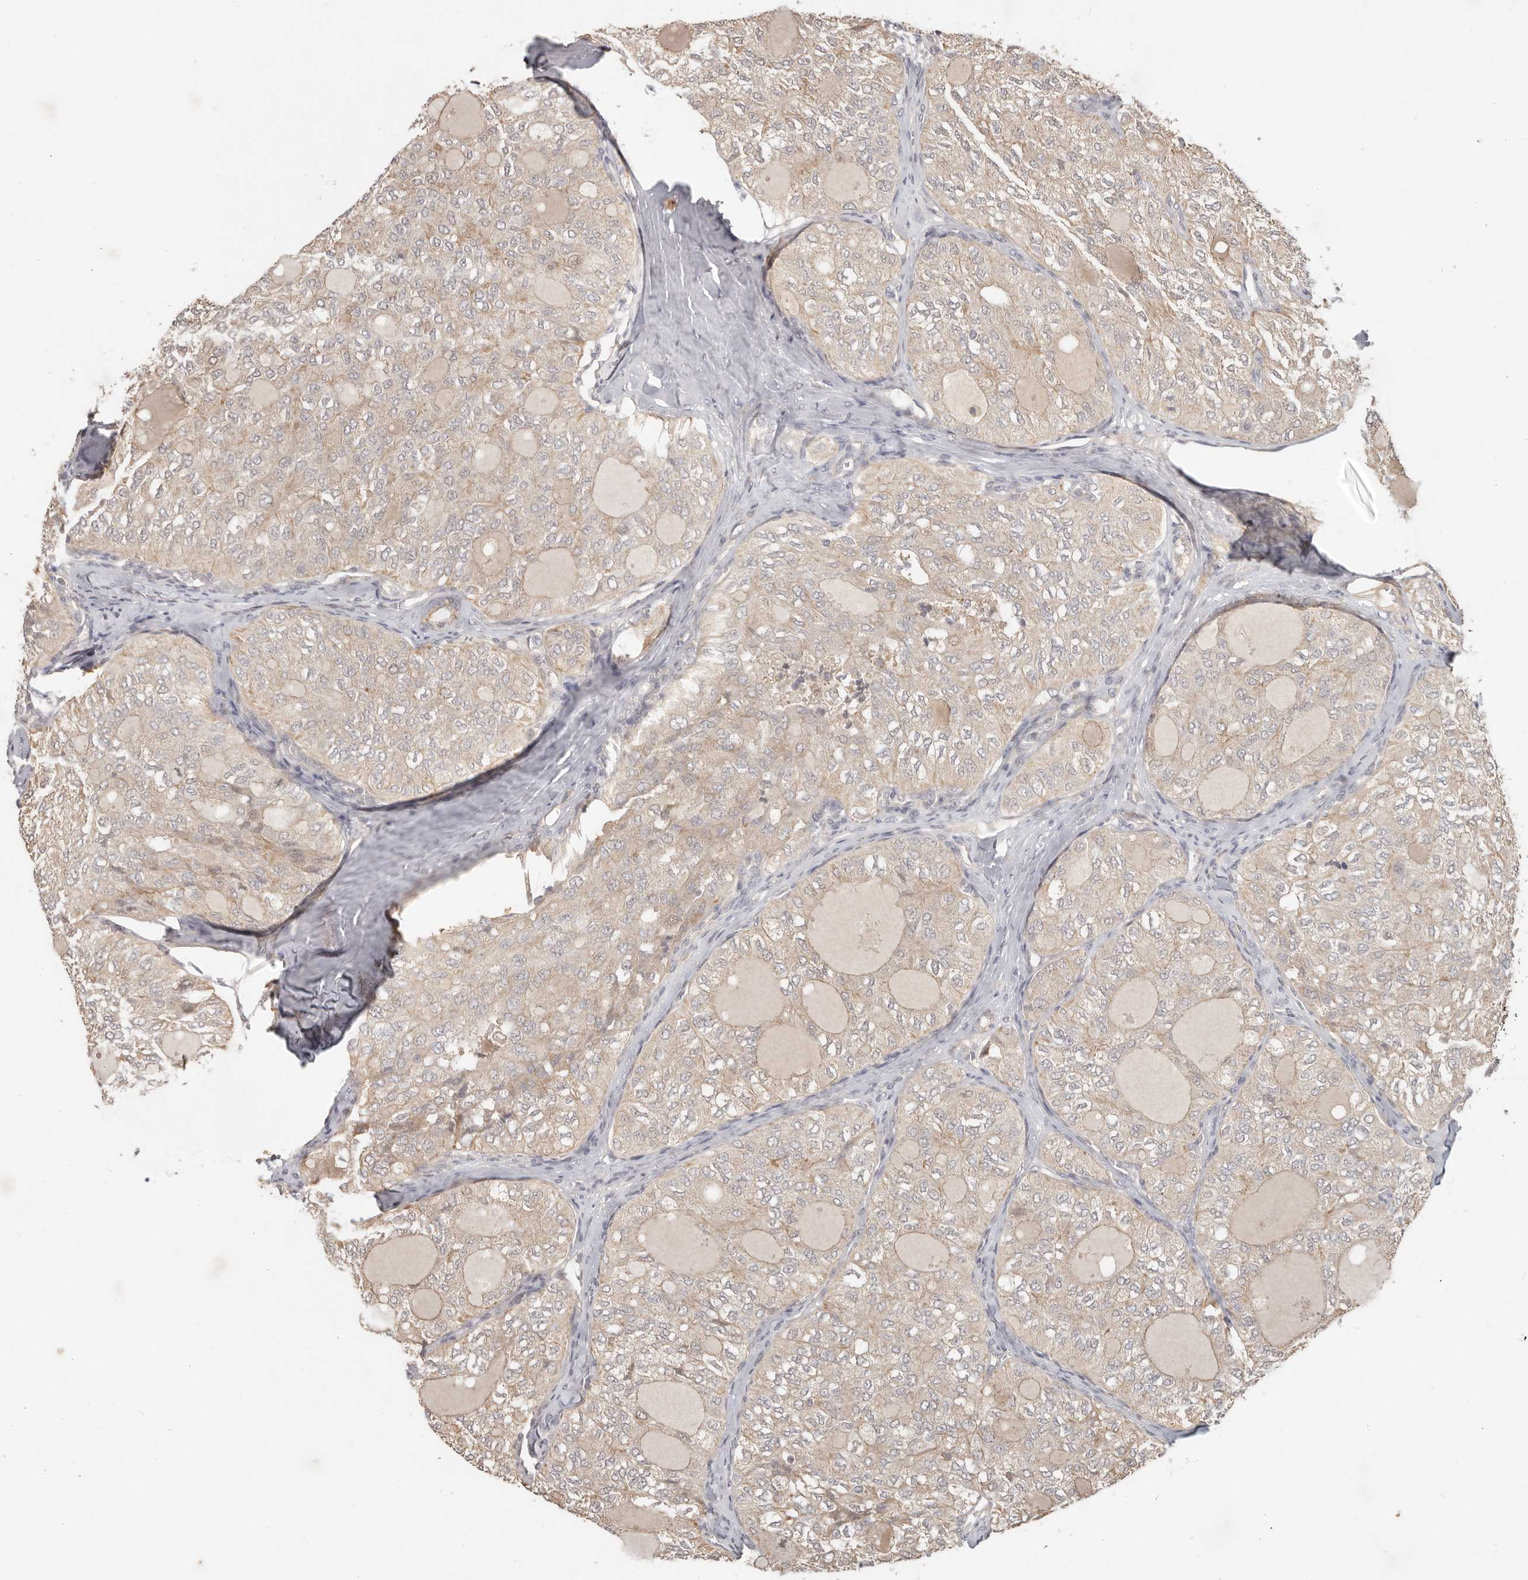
{"staining": {"intensity": "weak", "quantity": ">75%", "location": "cytoplasmic/membranous"}, "tissue": "thyroid cancer", "cell_type": "Tumor cells", "image_type": "cancer", "snomed": [{"axis": "morphology", "description": "Follicular adenoma carcinoma, NOS"}, {"axis": "topography", "description": "Thyroid gland"}], "caption": "There is low levels of weak cytoplasmic/membranous positivity in tumor cells of thyroid cancer, as demonstrated by immunohistochemical staining (brown color).", "gene": "MTFR2", "patient": {"sex": "male", "age": 75}}